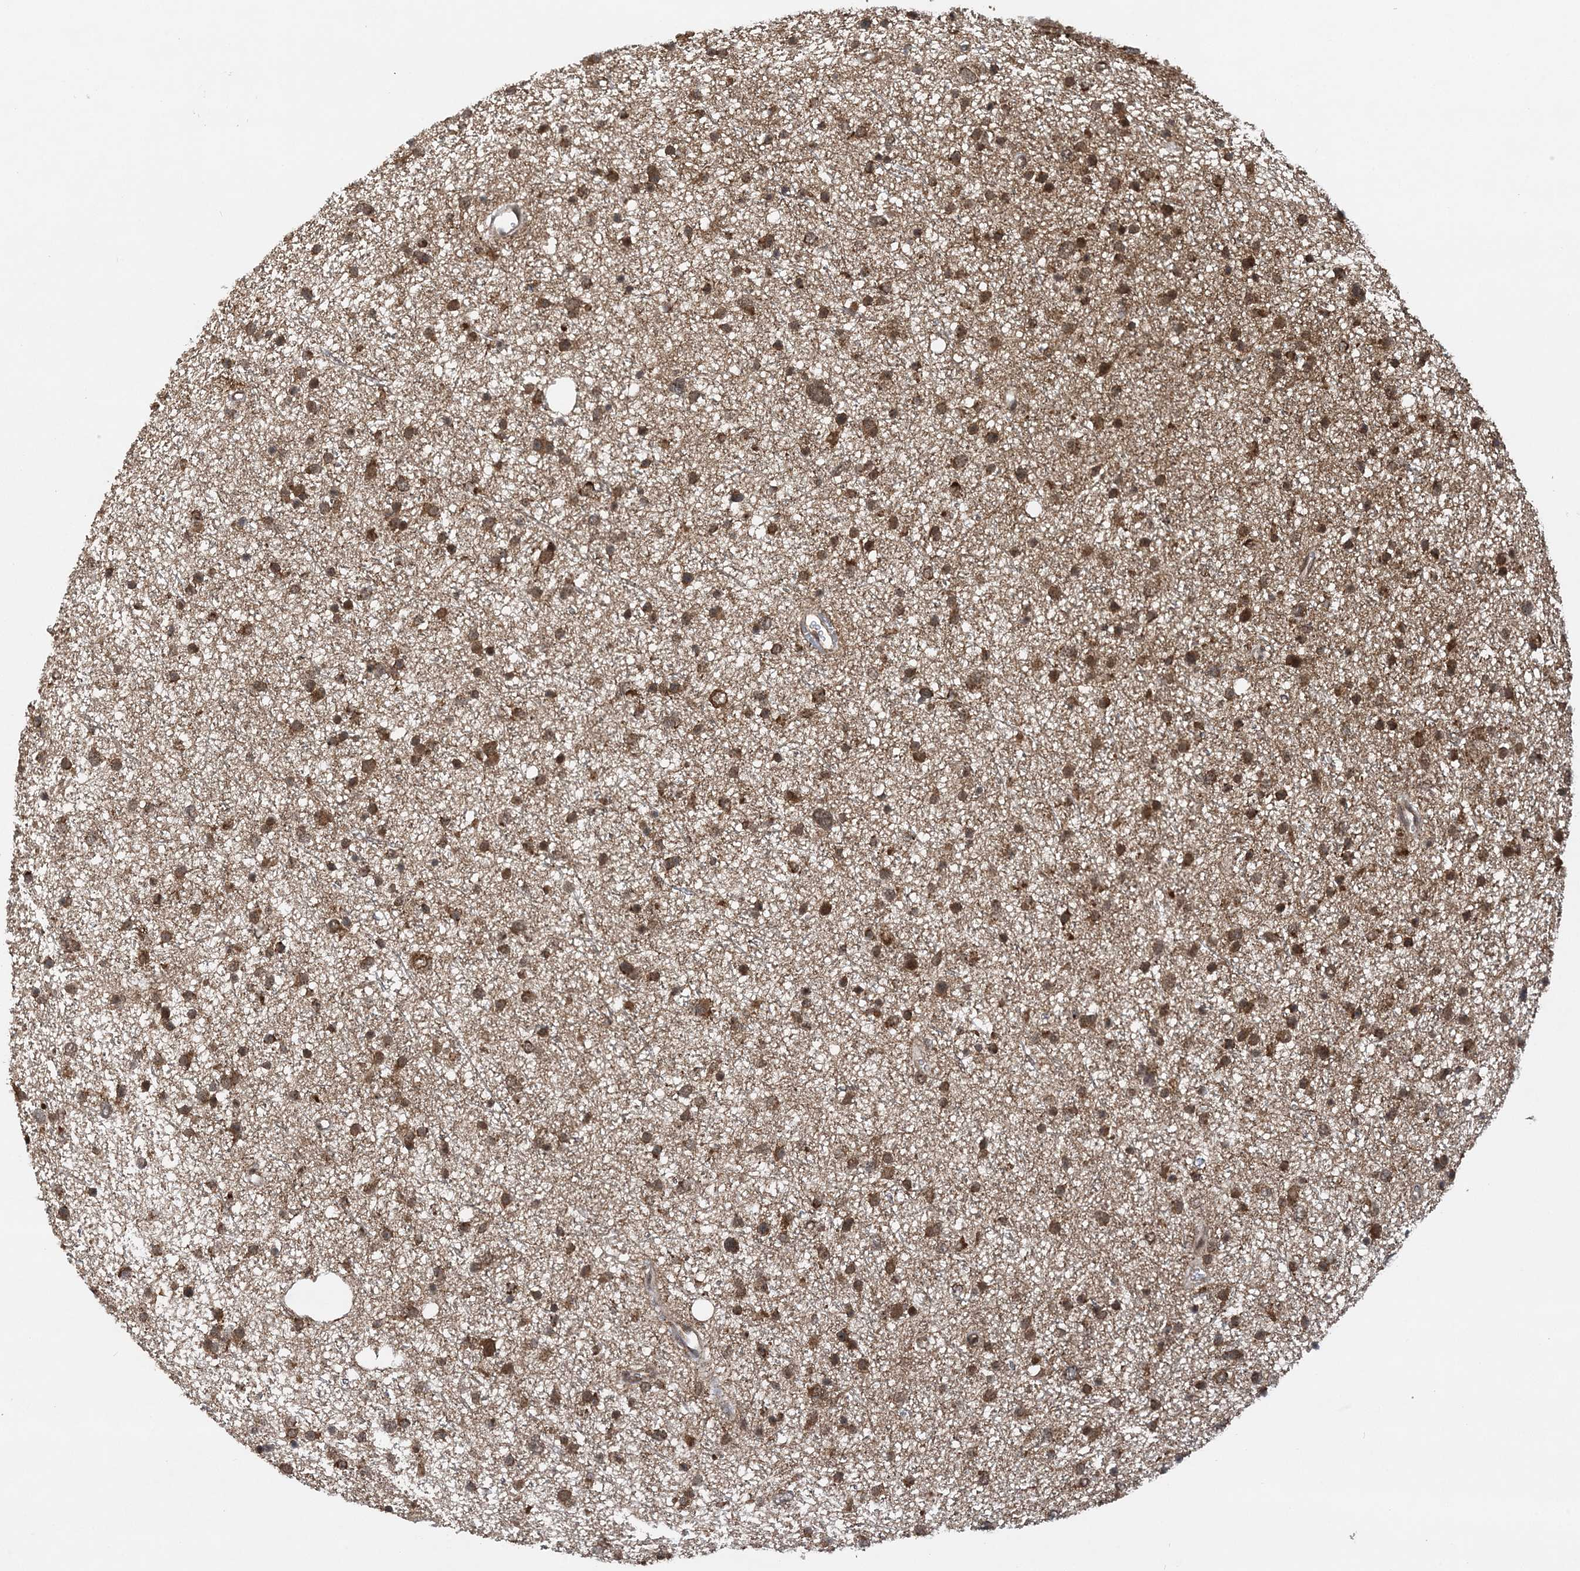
{"staining": {"intensity": "moderate", "quantity": ">75%", "location": "cytoplasmic/membranous"}, "tissue": "glioma", "cell_type": "Tumor cells", "image_type": "cancer", "snomed": [{"axis": "morphology", "description": "Glioma, malignant, Low grade"}, {"axis": "topography", "description": "Cerebral cortex"}], "caption": "Low-grade glioma (malignant) stained with a protein marker shows moderate staining in tumor cells.", "gene": "PCBP1", "patient": {"sex": "female", "age": 39}}